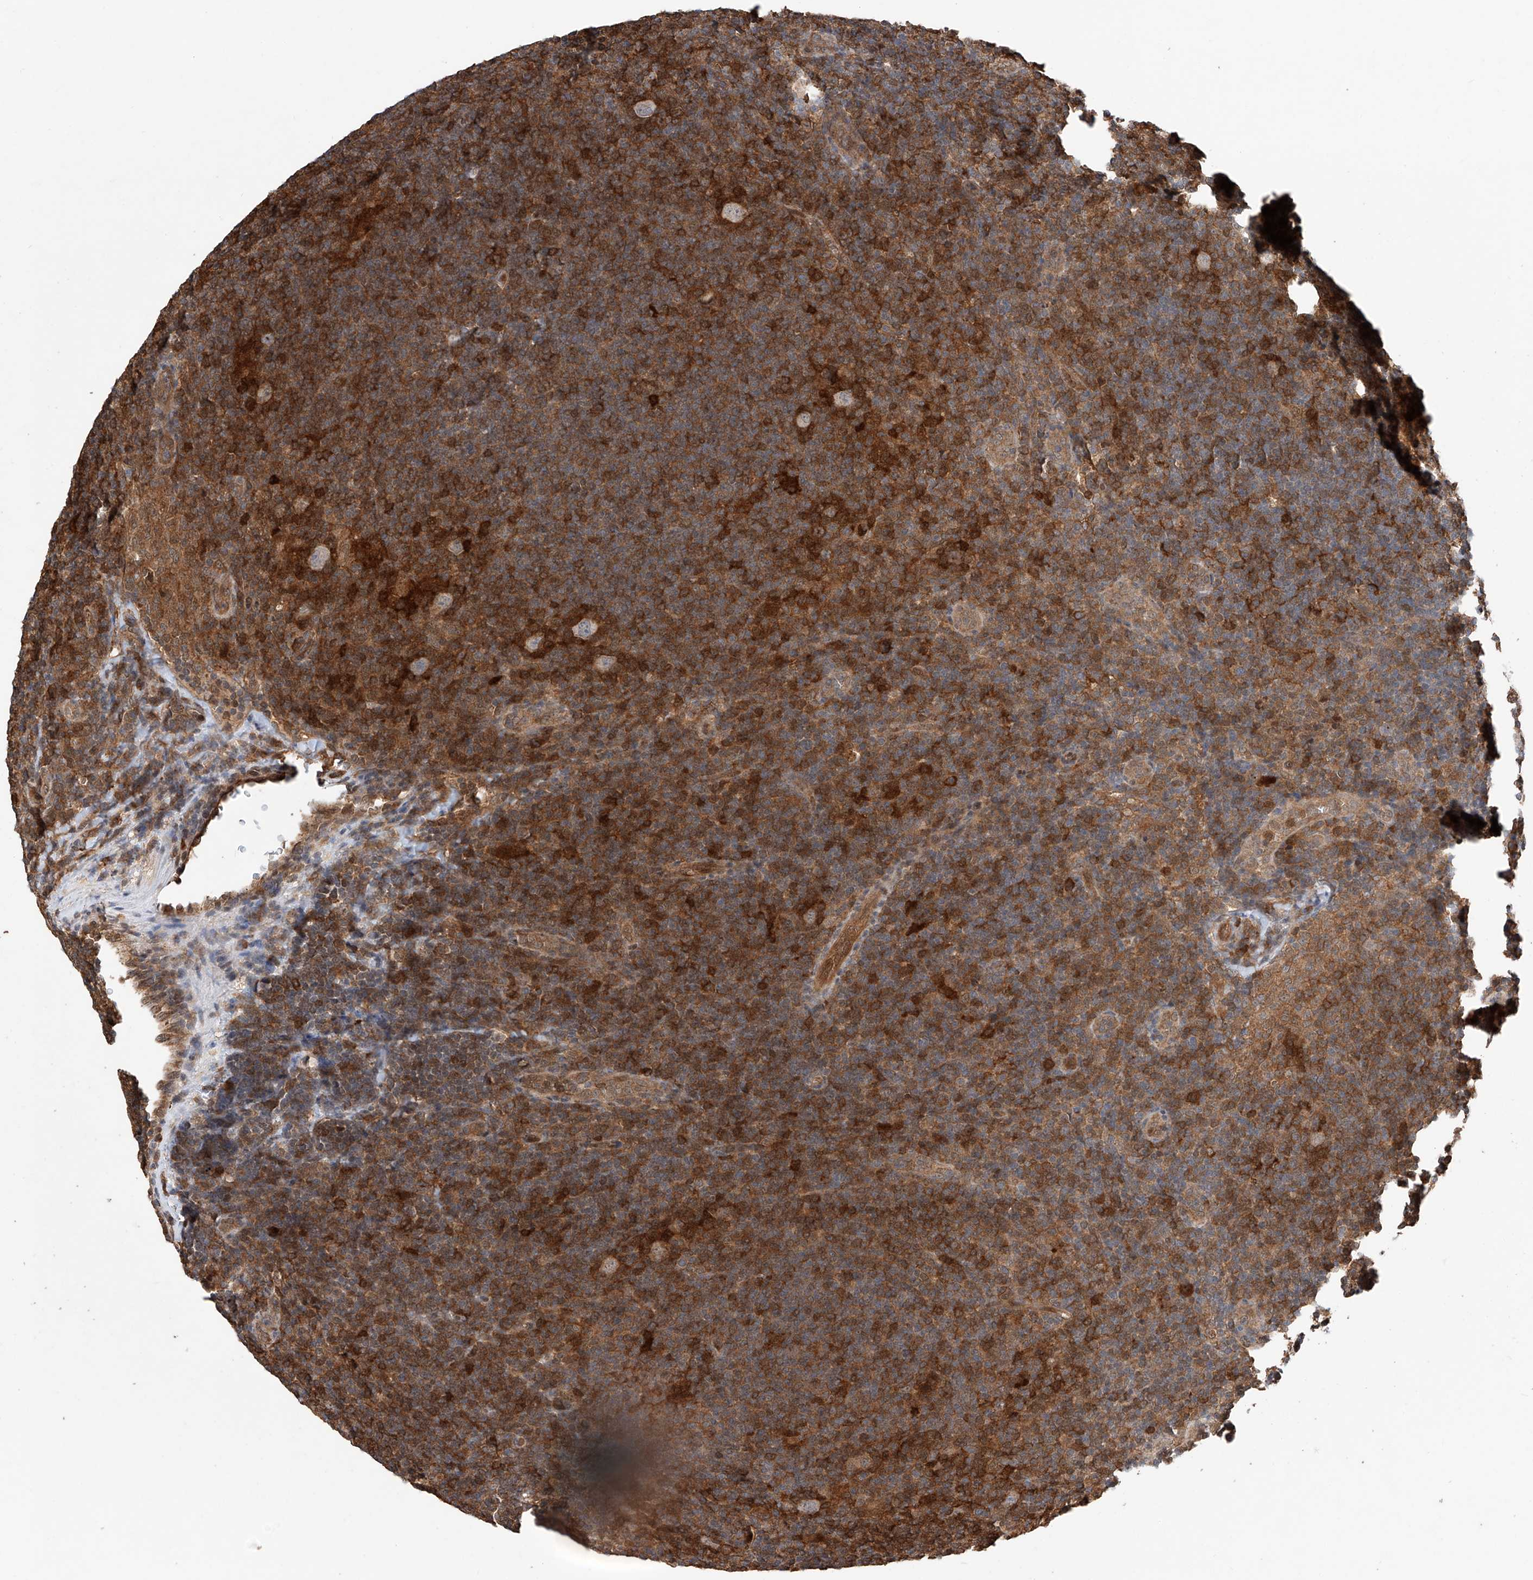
{"staining": {"intensity": "negative", "quantity": "none", "location": "none"}, "tissue": "lymphoma", "cell_type": "Tumor cells", "image_type": "cancer", "snomed": [{"axis": "morphology", "description": "Hodgkin's disease, NOS"}, {"axis": "topography", "description": "Lymph node"}], "caption": "Immunohistochemistry micrograph of neoplastic tissue: Hodgkin's disease stained with DAB (3,3'-diaminobenzidine) demonstrates no significant protein expression in tumor cells.", "gene": "RILPL2", "patient": {"sex": "female", "age": 57}}